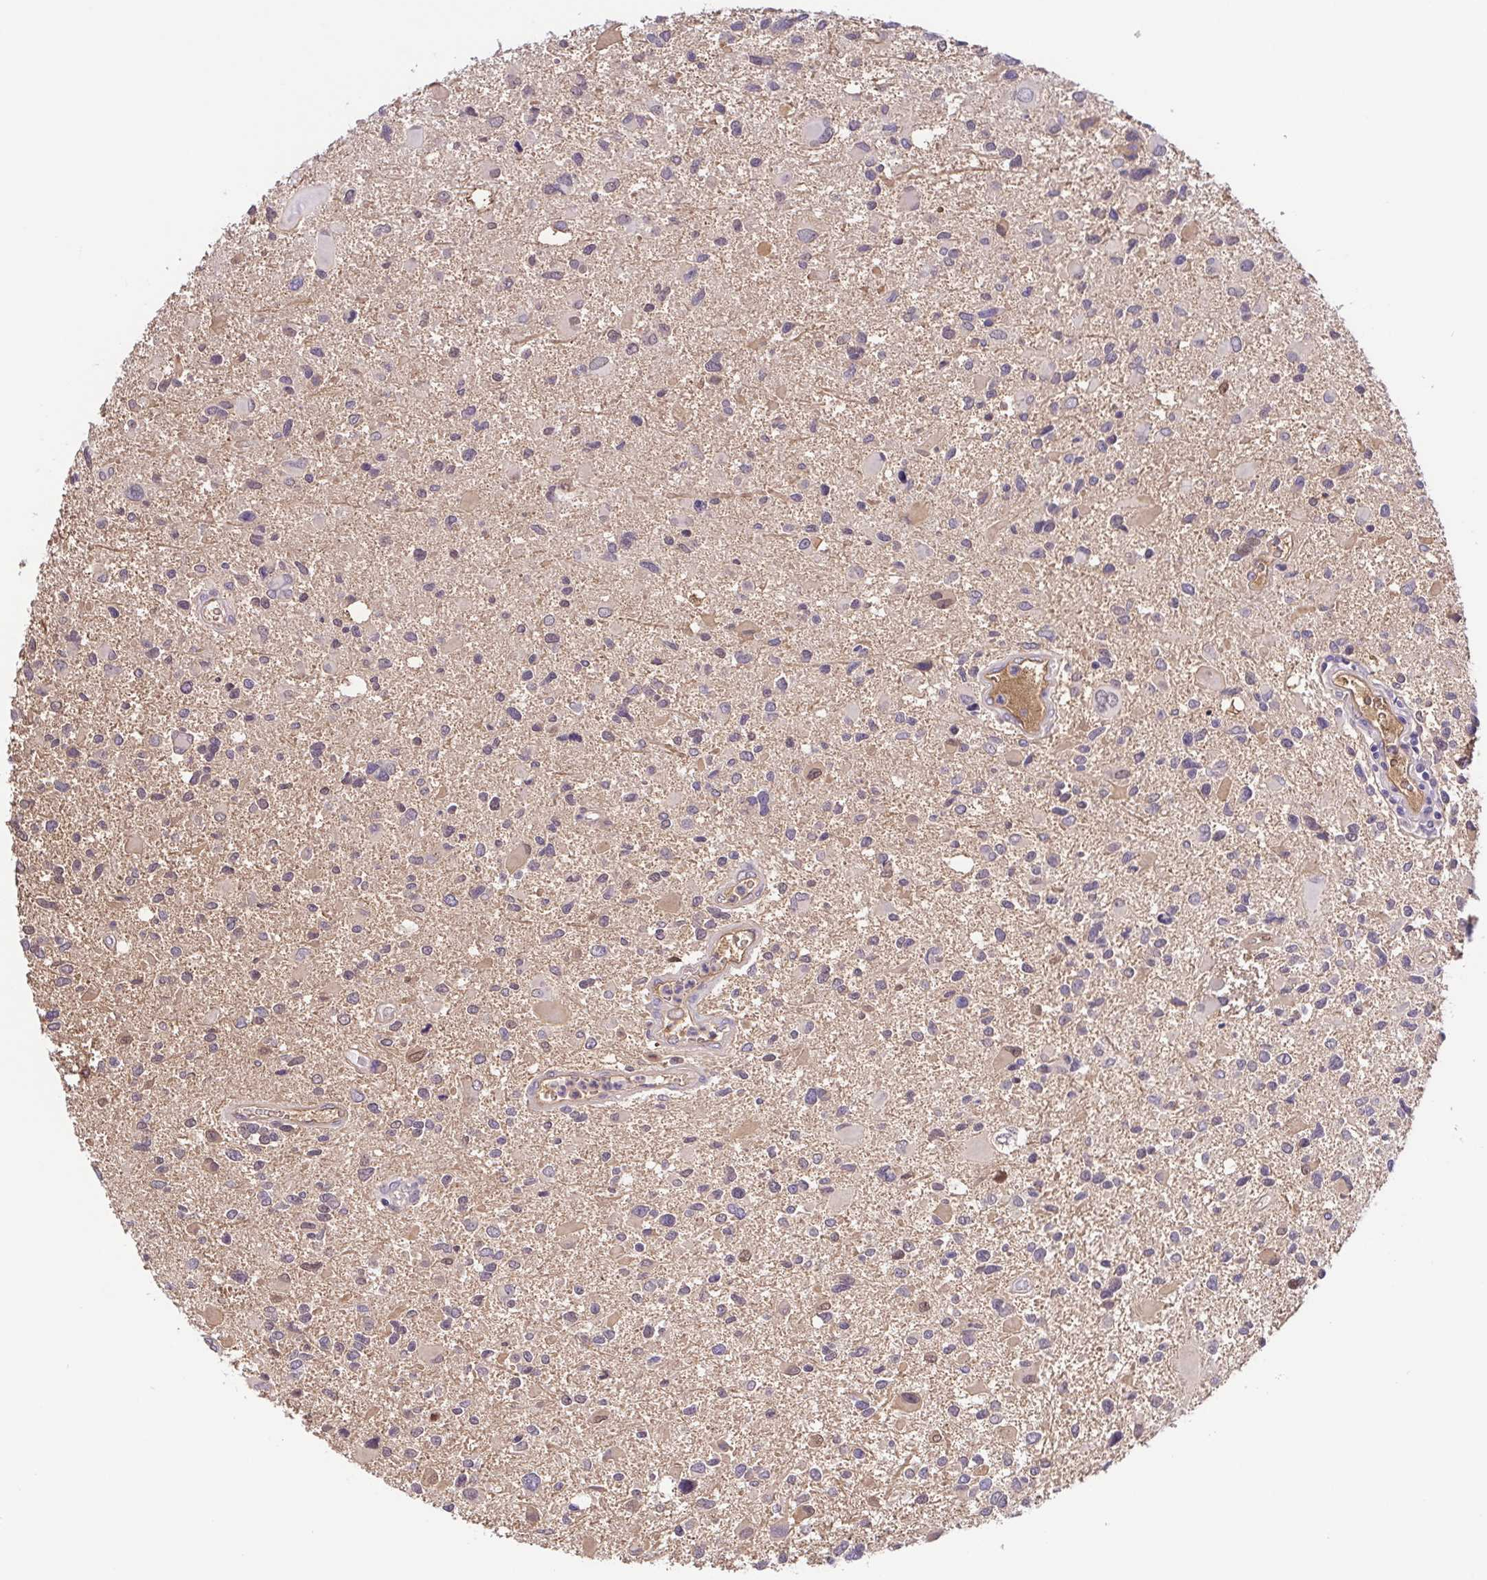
{"staining": {"intensity": "weak", "quantity": "<25%", "location": "nuclear"}, "tissue": "glioma", "cell_type": "Tumor cells", "image_type": "cancer", "snomed": [{"axis": "morphology", "description": "Glioma, malignant, Low grade"}, {"axis": "topography", "description": "Brain"}], "caption": "IHC histopathology image of neoplastic tissue: human glioma stained with DAB (3,3'-diaminobenzidine) shows no significant protein expression in tumor cells.", "gene": "IGFL1", "patient": {"sex": "female", "age": 32}}